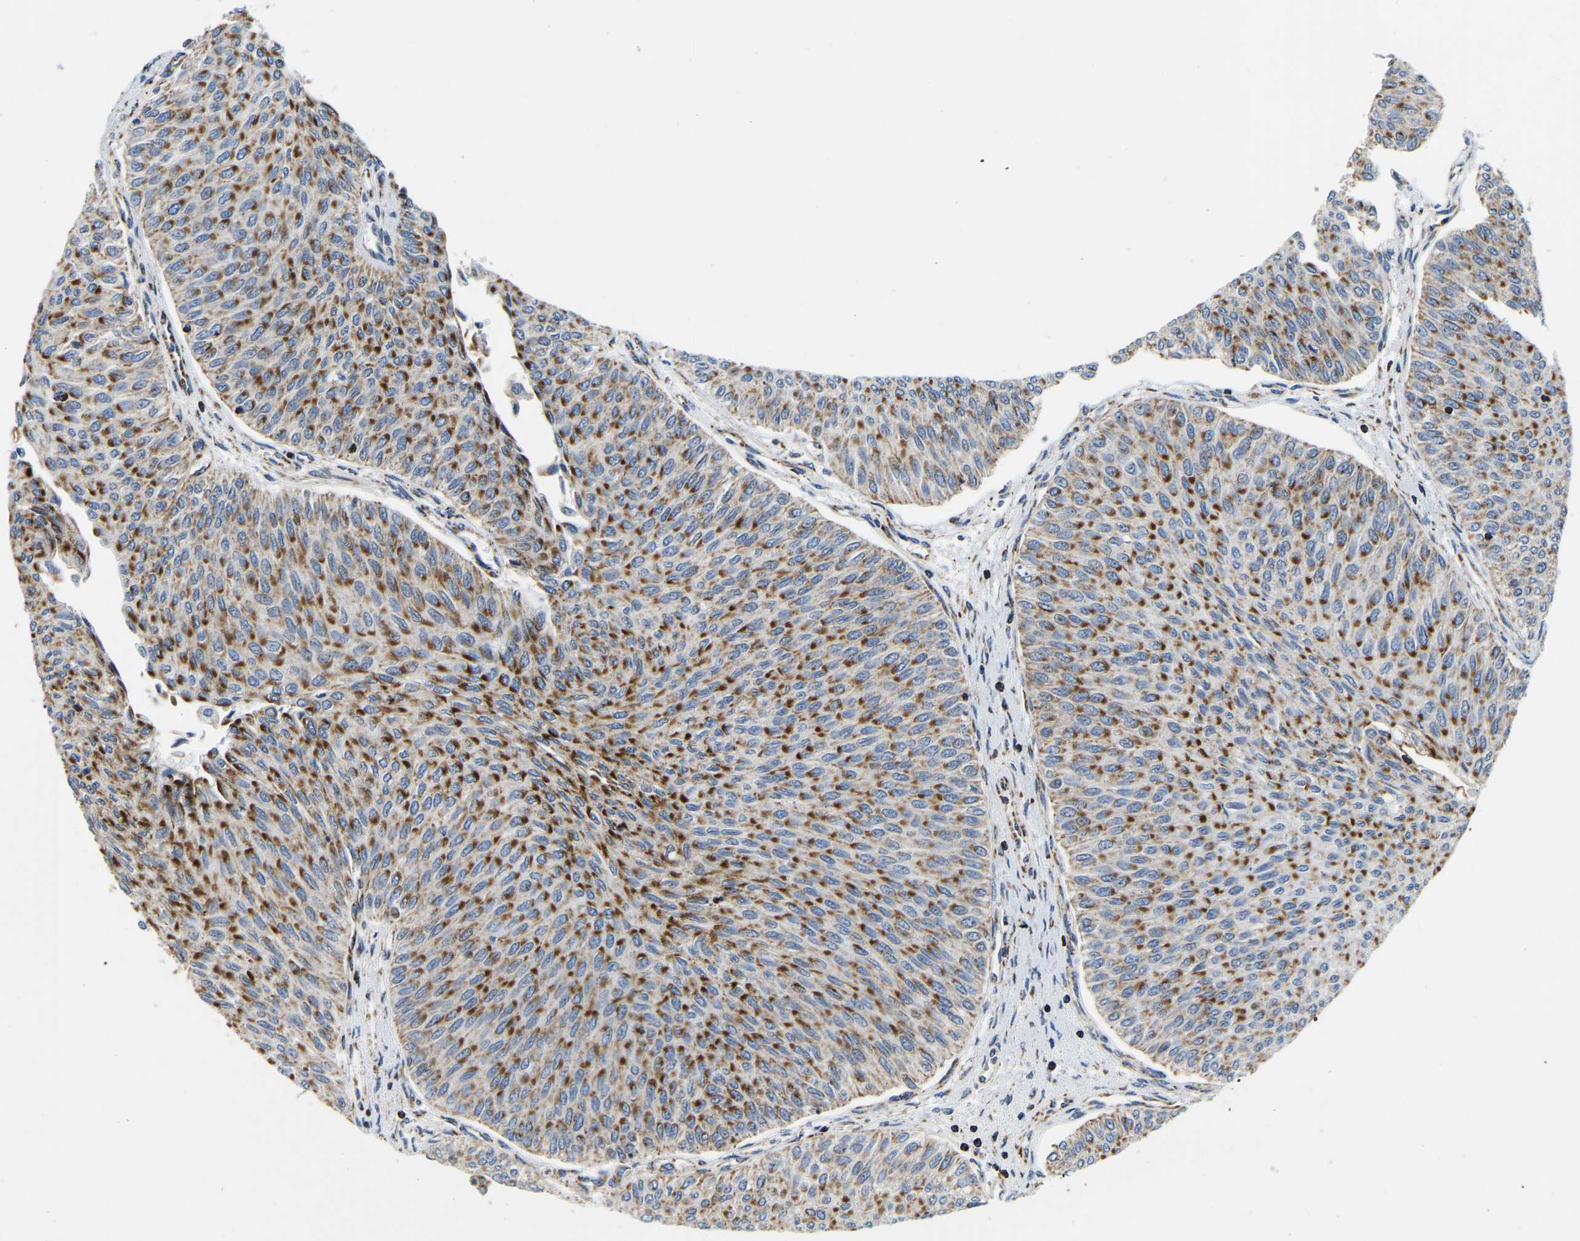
{"staining": {"intensity": "strong", "quantity": "25%-75%", "location": "cytoplasmic/membranous"}, "tissue": "urothelial cancer", "cell_type": "Tumor cells", "image_type": "cancer", "snomed": [{"axis": "morphology", "description": "Urothelial carcinoma, Low grade"}, {"axis": "topography", "description": "Urinary bladder"}], "caption": "Urothelial cancer stained with a protein marker displays strong staining in tumor cells.", "gene": "SFXN1", "patient": {"sex": "male", "age": 78}}